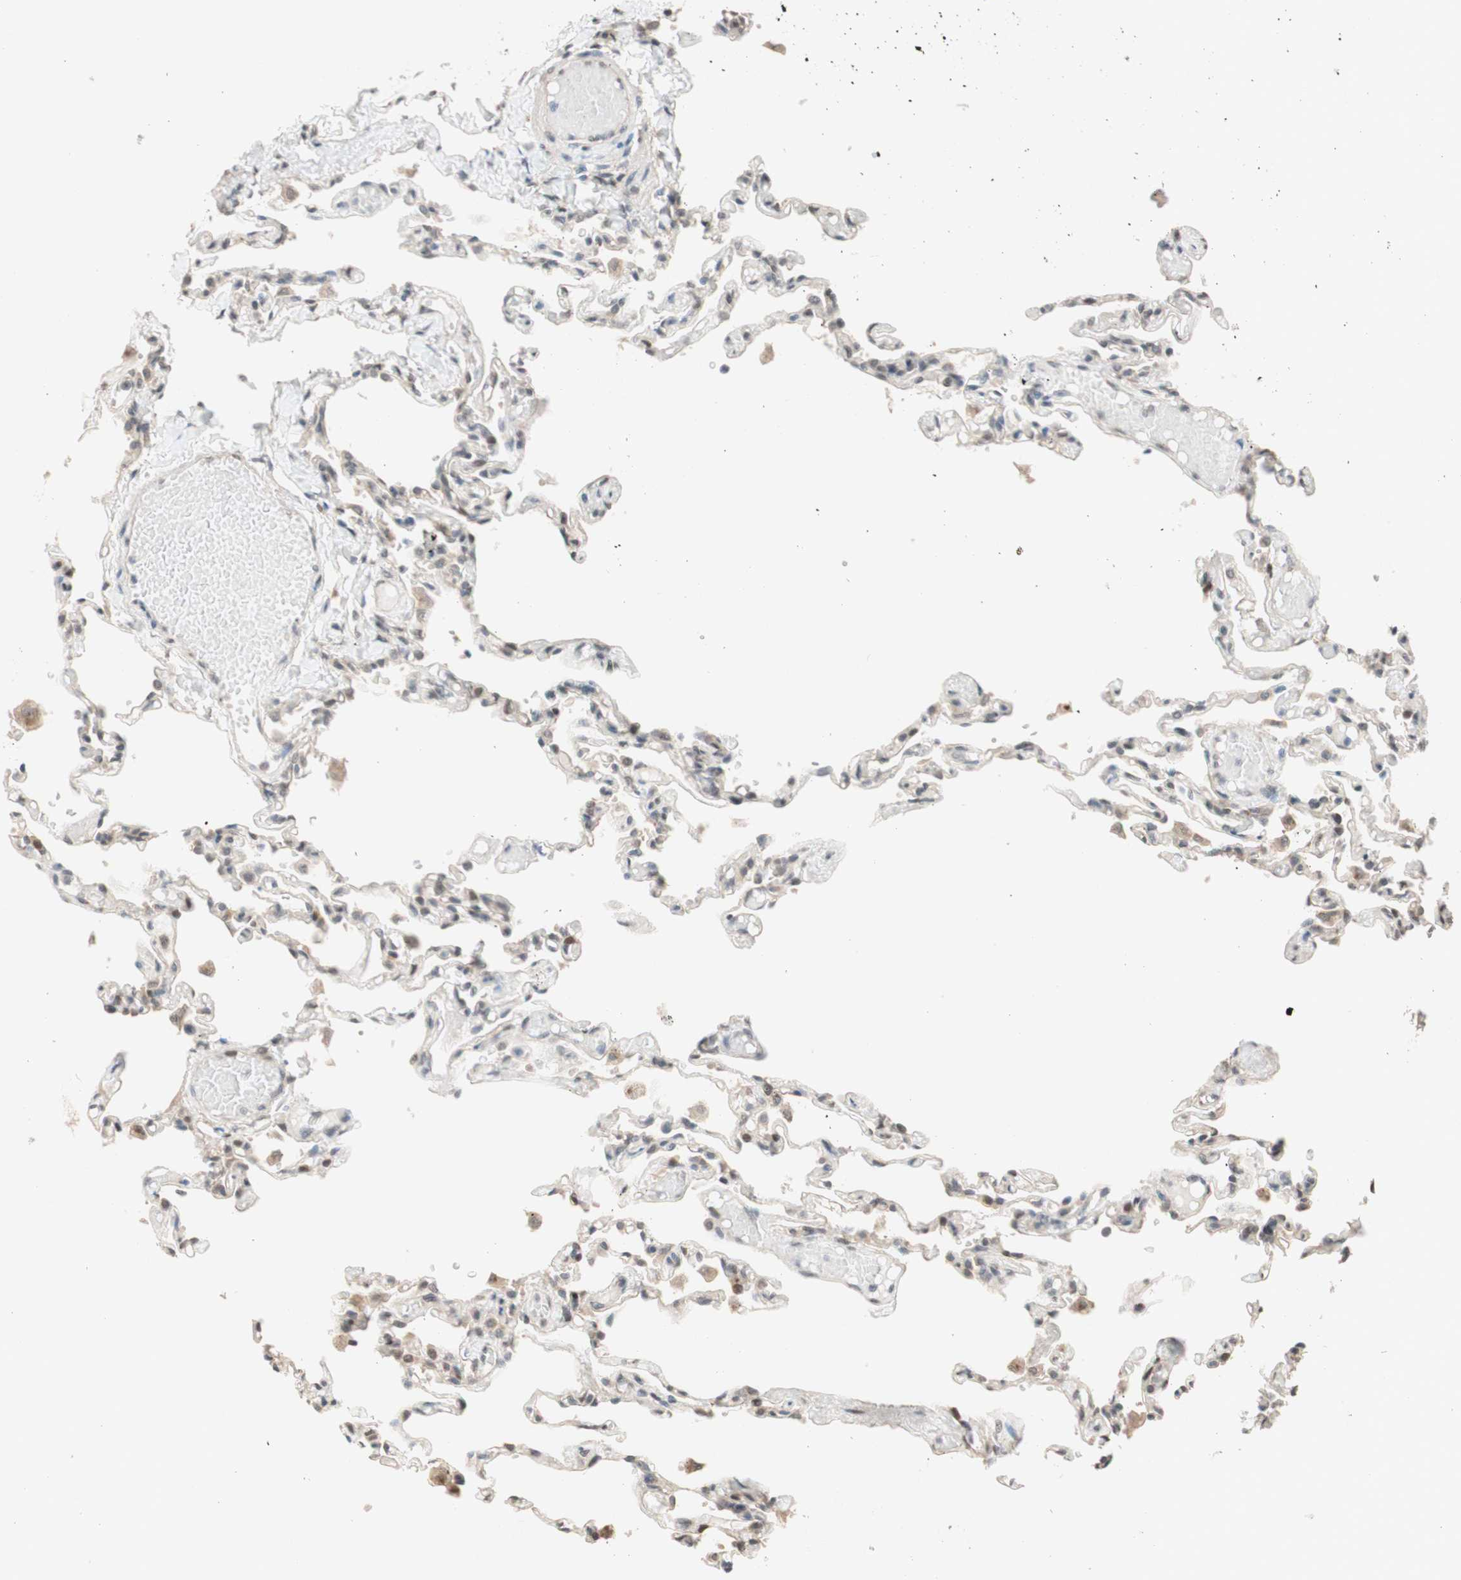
{"staining": {"intensity": "weak", "quantity": ">75%", "location": "cytoplasmic/membranous"}, "tissue": "lung", "cell_type": "Alveolar cells", "image_type": "normal", "snomed": [{"axis": "morphology", "description": "Normal tissue, NOS"}, {"axis": "topography", "description": "Lung"}], "caption": "A brown stain highlights weak cytoplasmic/membranous staining of a protein in alveolar cells of benign human lung. The staining was performed using DAB (3,3'-diaminobenzidine), with brown indicating positive protein expression. Nuclei are stained blue with hematoxylin.", "gene": "CCNC", "patient": {"sex": "male", "age": 21}}